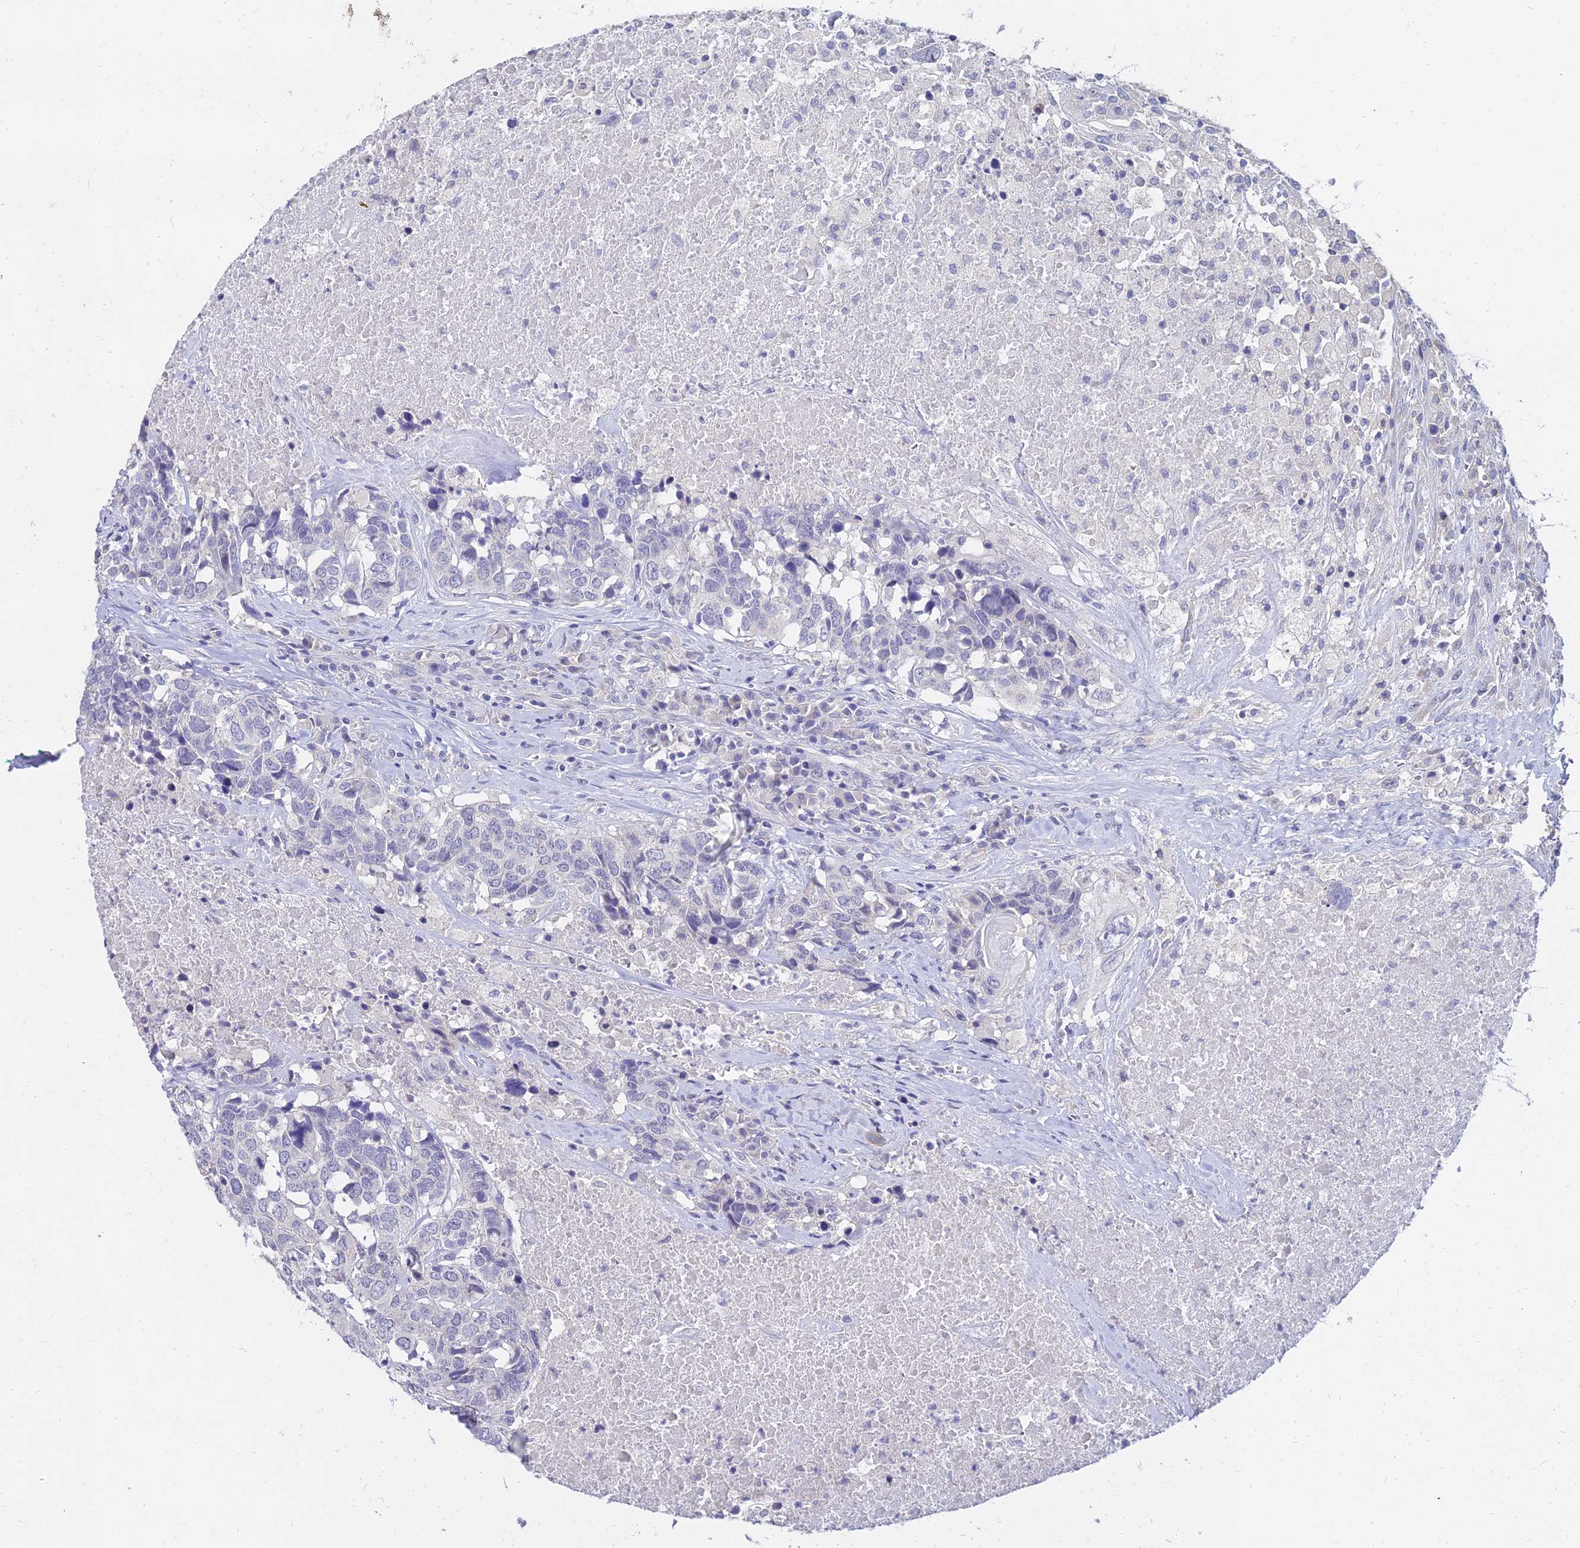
{"staining": {"intensity": "negative", "quantity": "none", "location": "none"}, "tissue": "head and neck cancer", "cell_type": "Tumor cells", "image_type": "cancer", "snomed": [{"axis": "morphology", "description": "Squamous cell carcinoma, NOS"}, {"axis": "topography", "description": "Head-Neck"}], "caption": "Micrograph shows no protein staining in tumor cells of head and neck cancer (squamous cell carcinoma) tissue.", "gene": "NPY", "patient": {"sex": "male", "age": 66}}